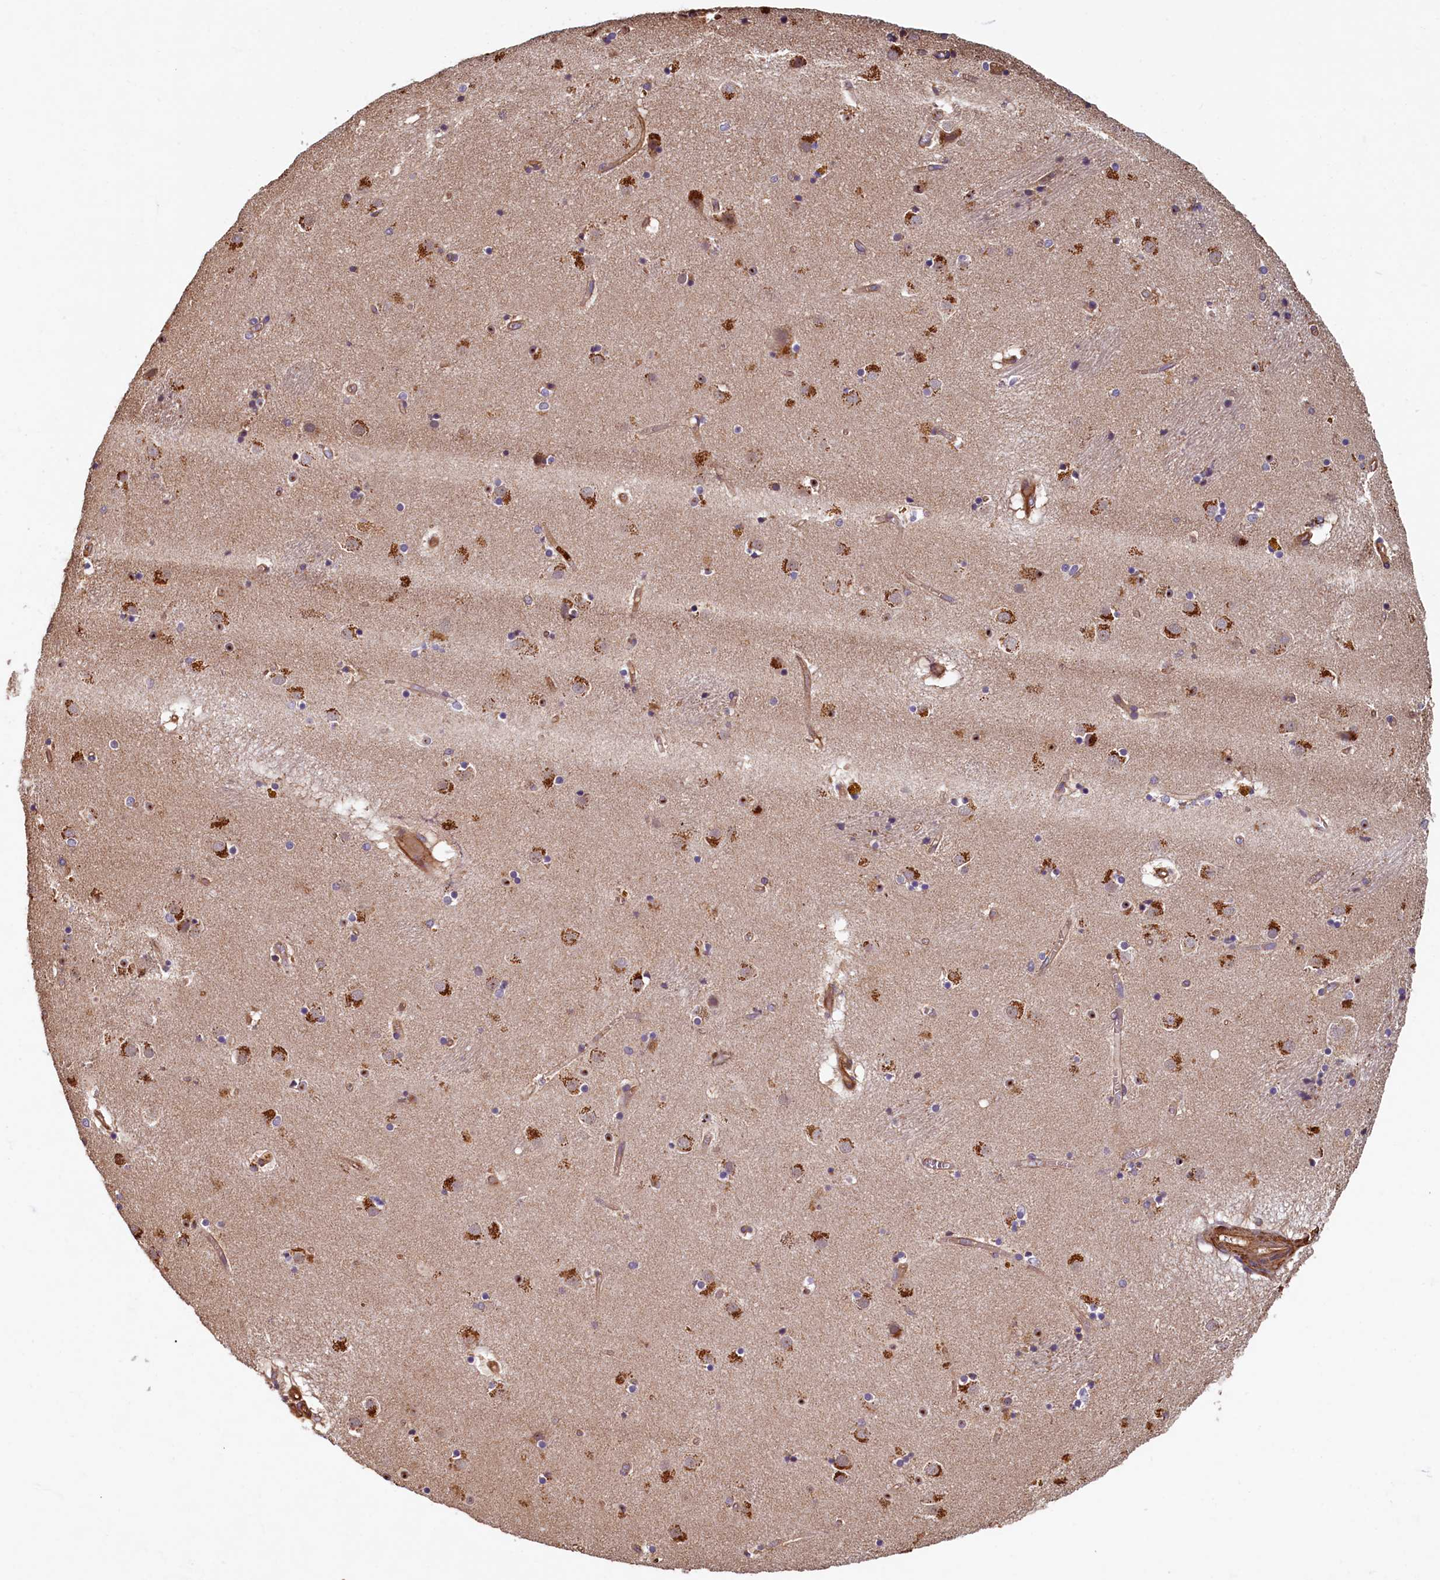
{"staining": {"intensity": "strong", "quantity": "<25%", "location": "nuclear"}, "tissue": "caudate", "cell_type": "Glial cells", "image_type": "normal", "snomed": [{"axis": "morphology", "description": "Normal tissue, NOS"}, {"axis": "topography", "description": "Lateral ventricle wall"}], "caption": "Immunohistochemistry (IHC) staining of normal caudate, which displays medium levels of strong nuclear expression in about <25% of glial cells indicating strong nuclear protein staining. The staining was performed using DAB (3,3'-diaminobenzidine) (brown) for protein detection and nuclei were counterstained in hematoxylin (blue).", "gene": "CCDC102B", "patient": {"sex": "male", "age": 70}}